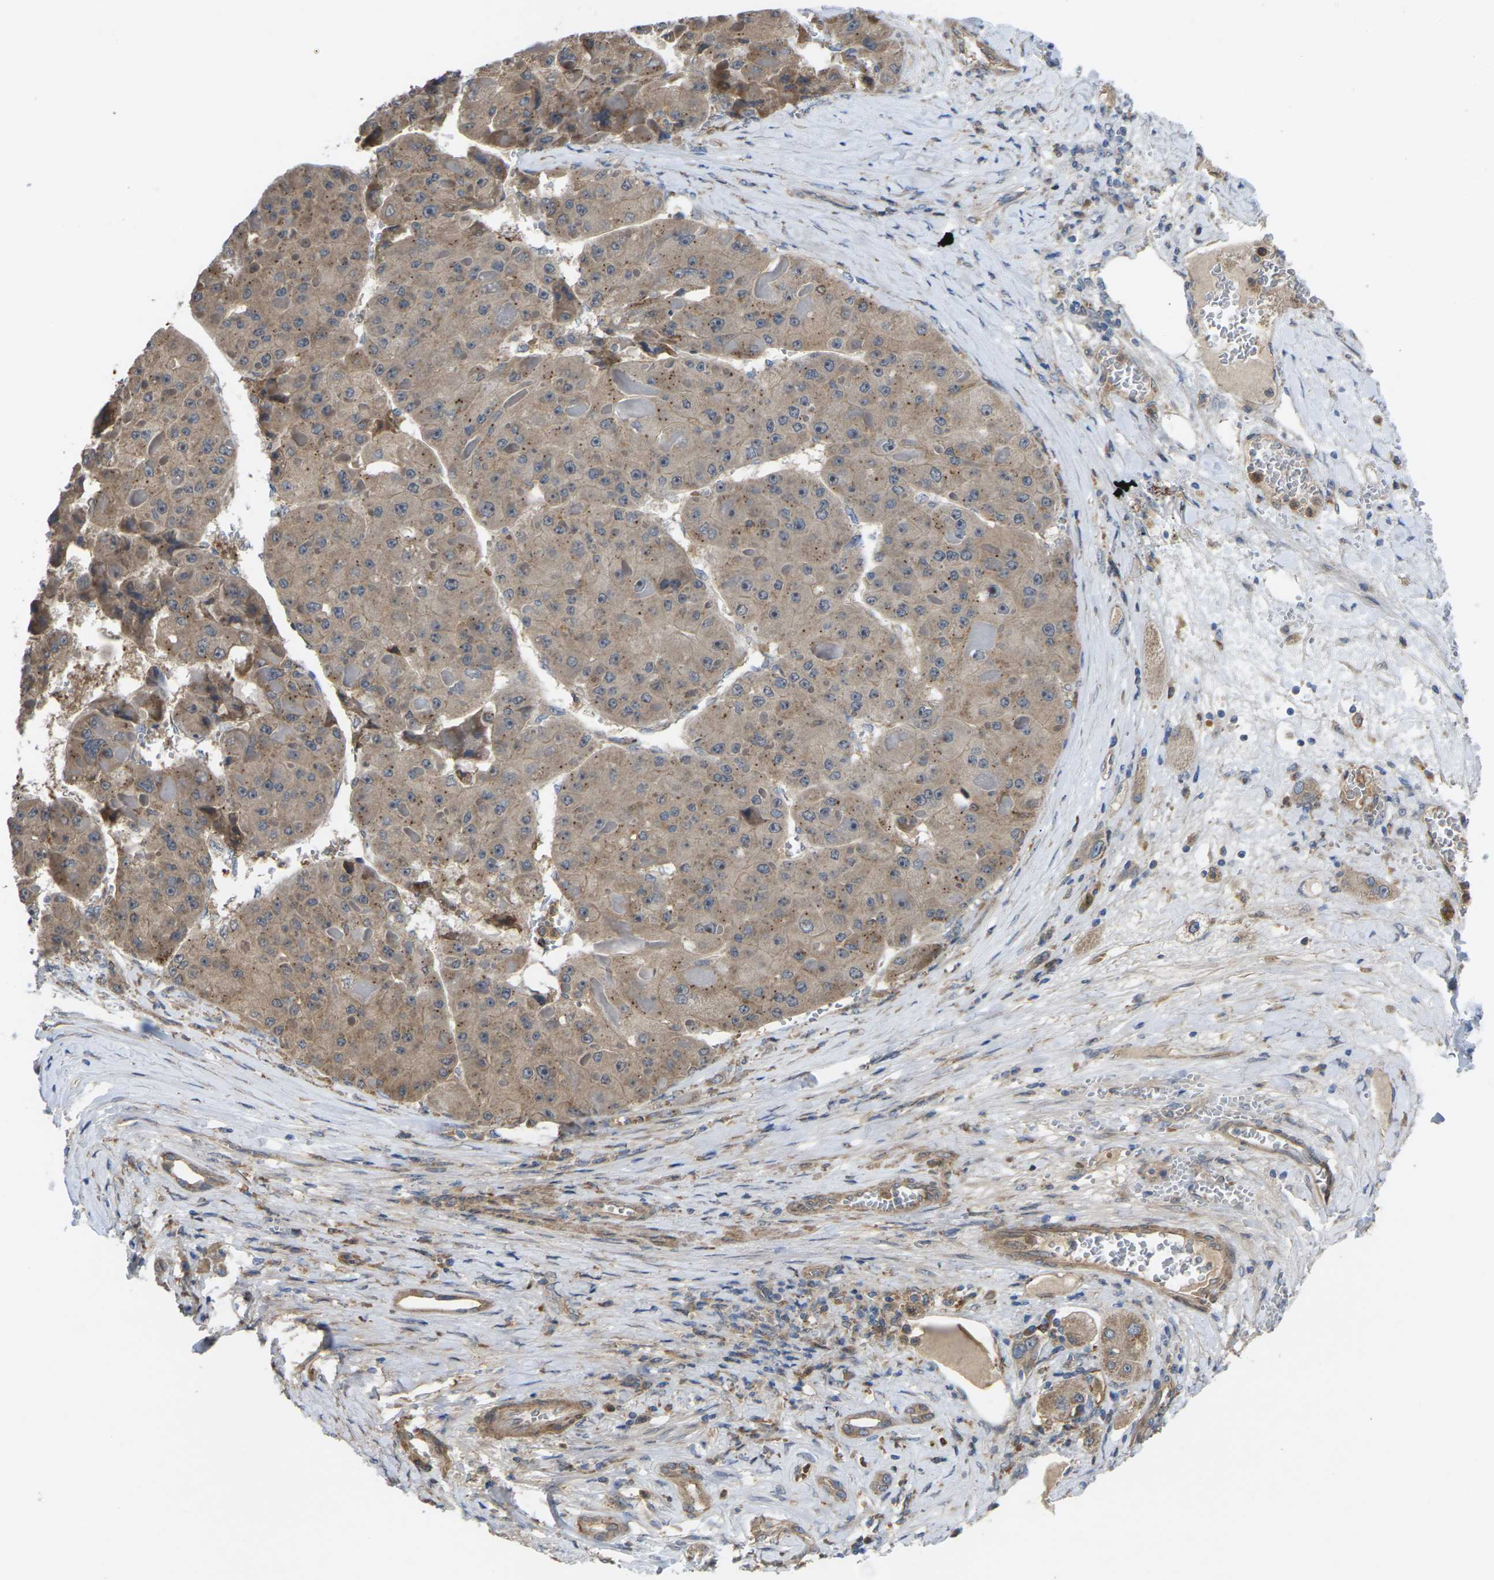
{"staining": {"intensity": "moderate", "quantity": ">75%", "location": "cytoplasmic/membranous"}, "tissue": "liver cancer", "cell_type": "Tumor cells", "image_type": "cancer", "snomed": [{"axis": "morphology", "description": "Carcinoma, Hepatocellular, NOS"}, {"axis": "topography", "description": "Liver"}], "caption": "This is a micrograph of IHC staining of liver hepatocellular carcinoma, which shows moderate positivity in the cytoplasmic/membranous of tumor cells.", "gene": "TIAM1", "patient": {"sex": "female", "age": 73}}